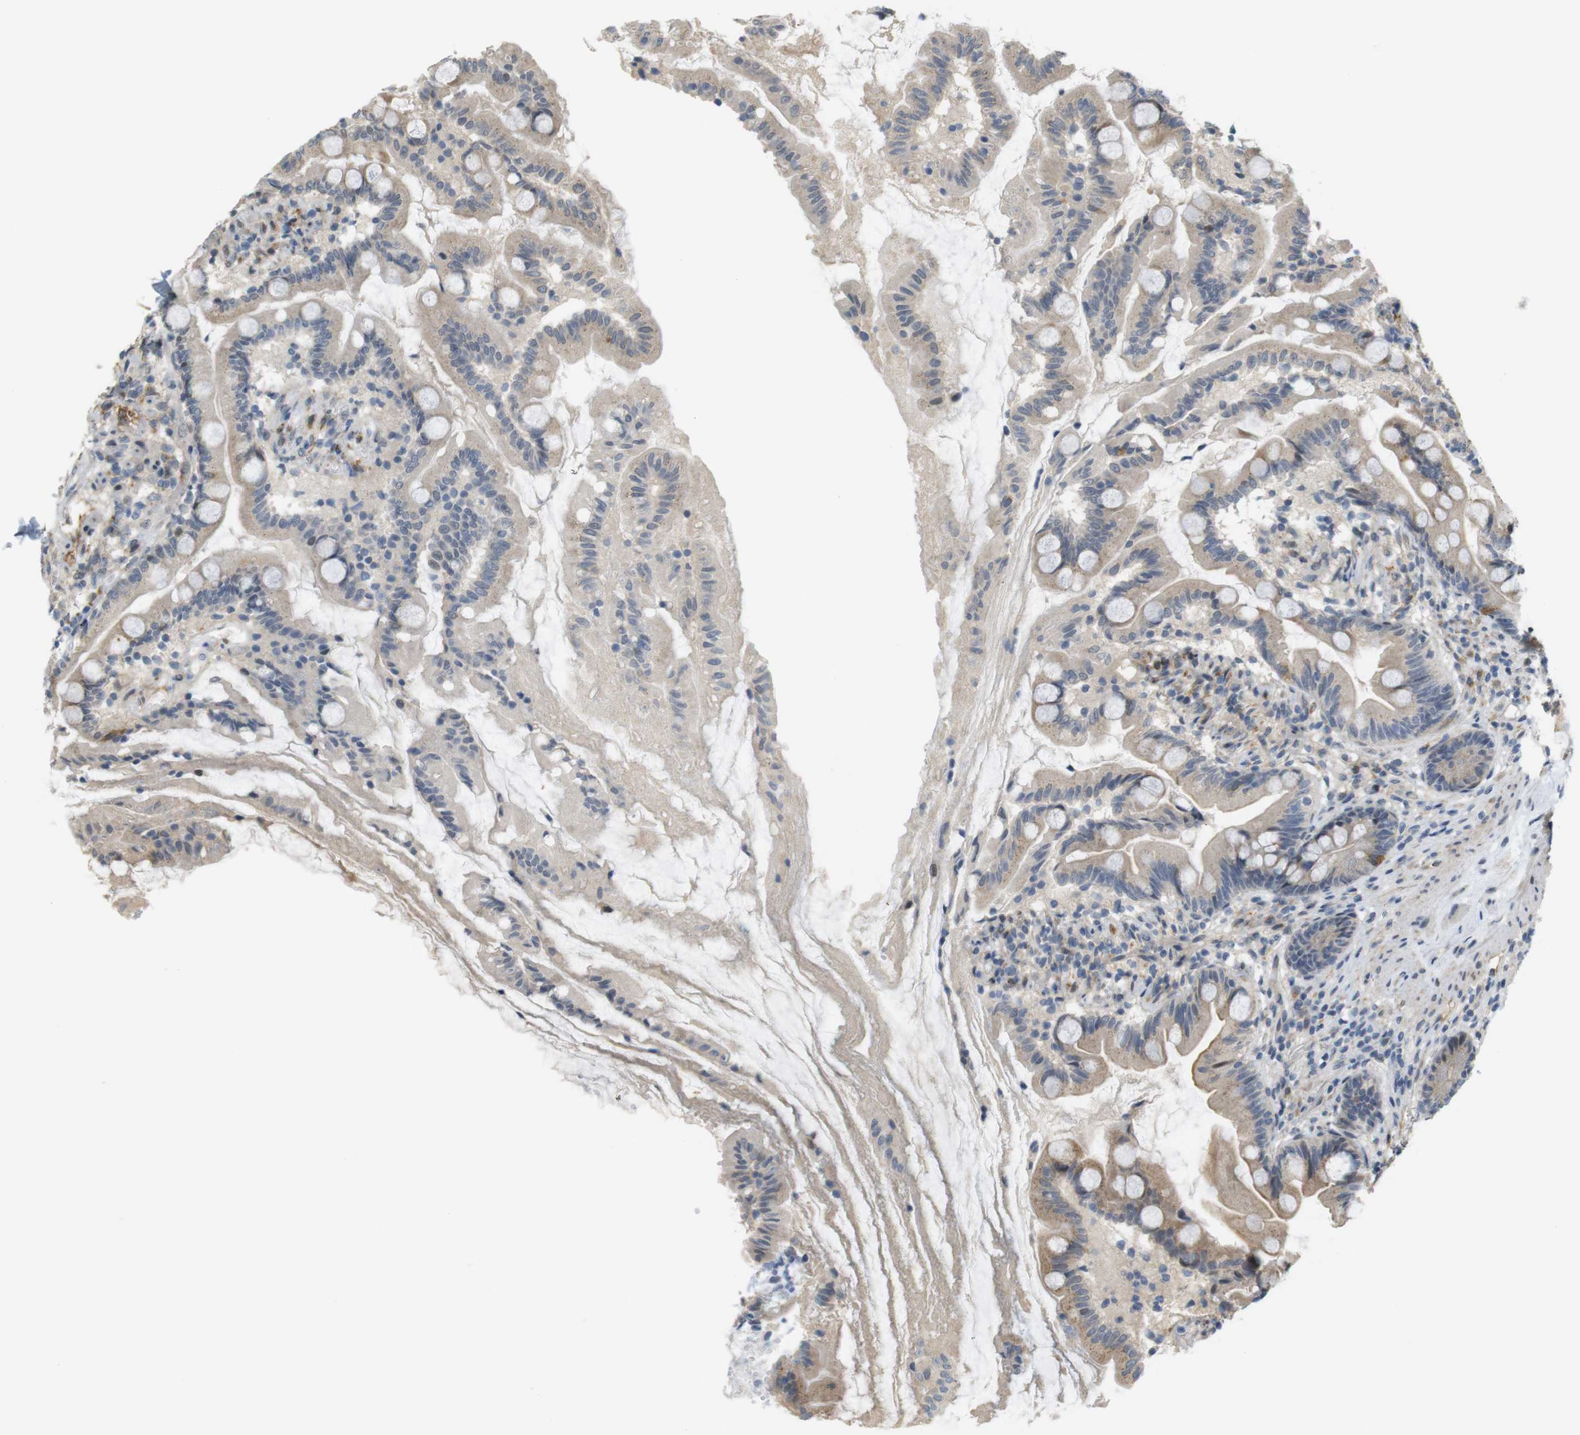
{"staining": {"intensity": "moderate", "quantity": "25%-75%", "location": "cytoplasmic/membranous"}, "tissue": "small intestine", "cell_type": "Glandular cells", "image_type": "normal", "snomed": [{"axis": "morphology", "description": "Normal tissue, NOS"}, {"axis": "topography", "description": "Small intestine"}], "caption": "A high-resolution image shows IHC staining of normal small intestine, which displays moderate cytoplasmic/membranous staining in about 25%-75% of glandular cells.", "gene": "TSPAN9", "patient": {"sex": "female", "age": 56}}